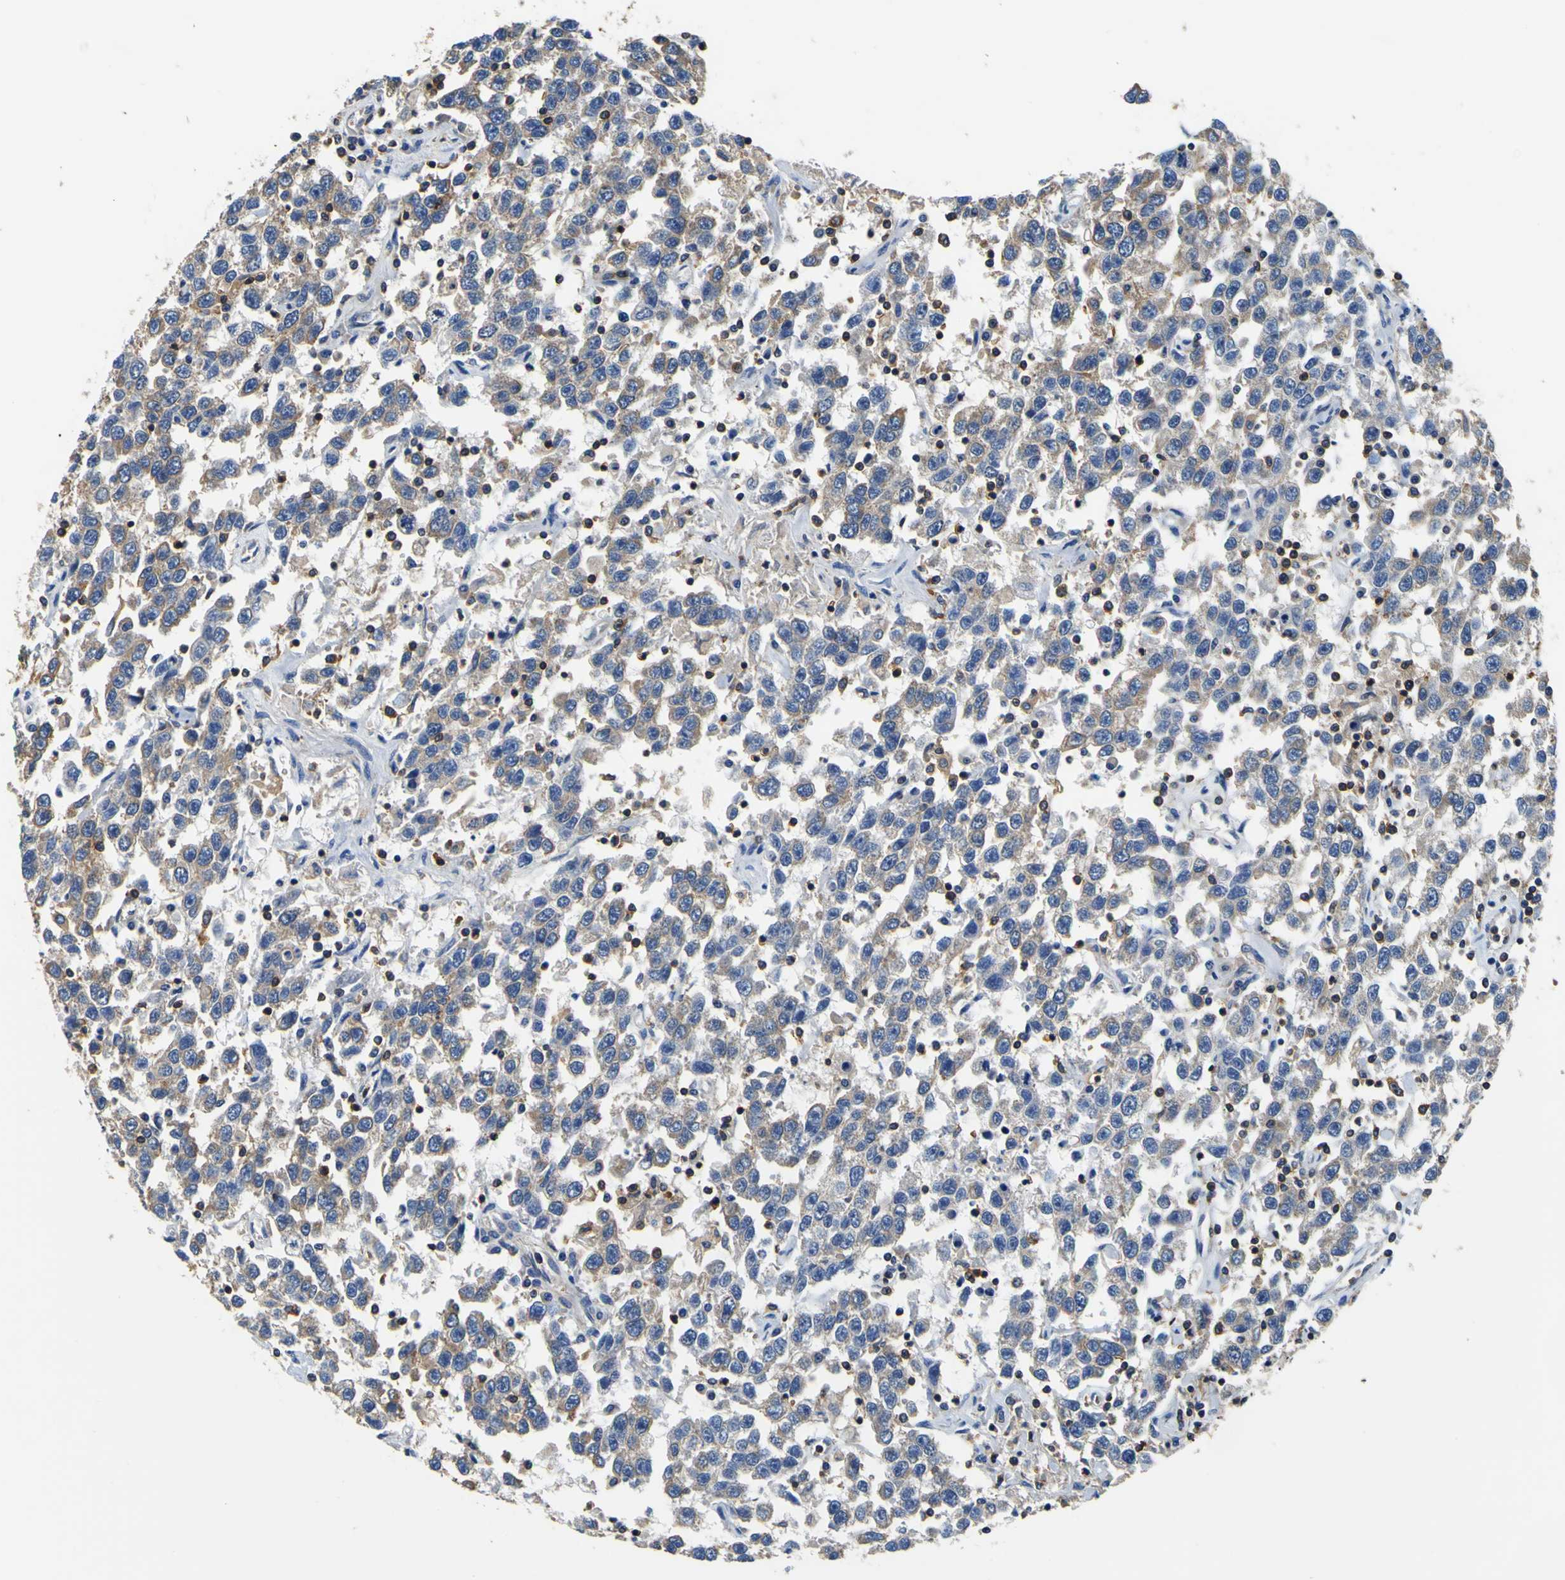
{"staining": {"intensity": "weak", "quantity": ">75%", "location": "cytoplasmic/membranous"}, "tissue": "testis cancer", "cell_type": "Tumor cells", "image_type": "cancer", "snomed": [{"axis": "morphology", "description": "Seminoma, NOS"}, {"axis": "topography", "description": "Testis"}], "caption": "DAB immunohistochemical staining of testis cancer (seminoma) exhibits weak cytoplasmic/membranous protein staining in about >75% of tumor cells.", "gene": "CNR2", "patient": {"sex": "male", "age": 41}}